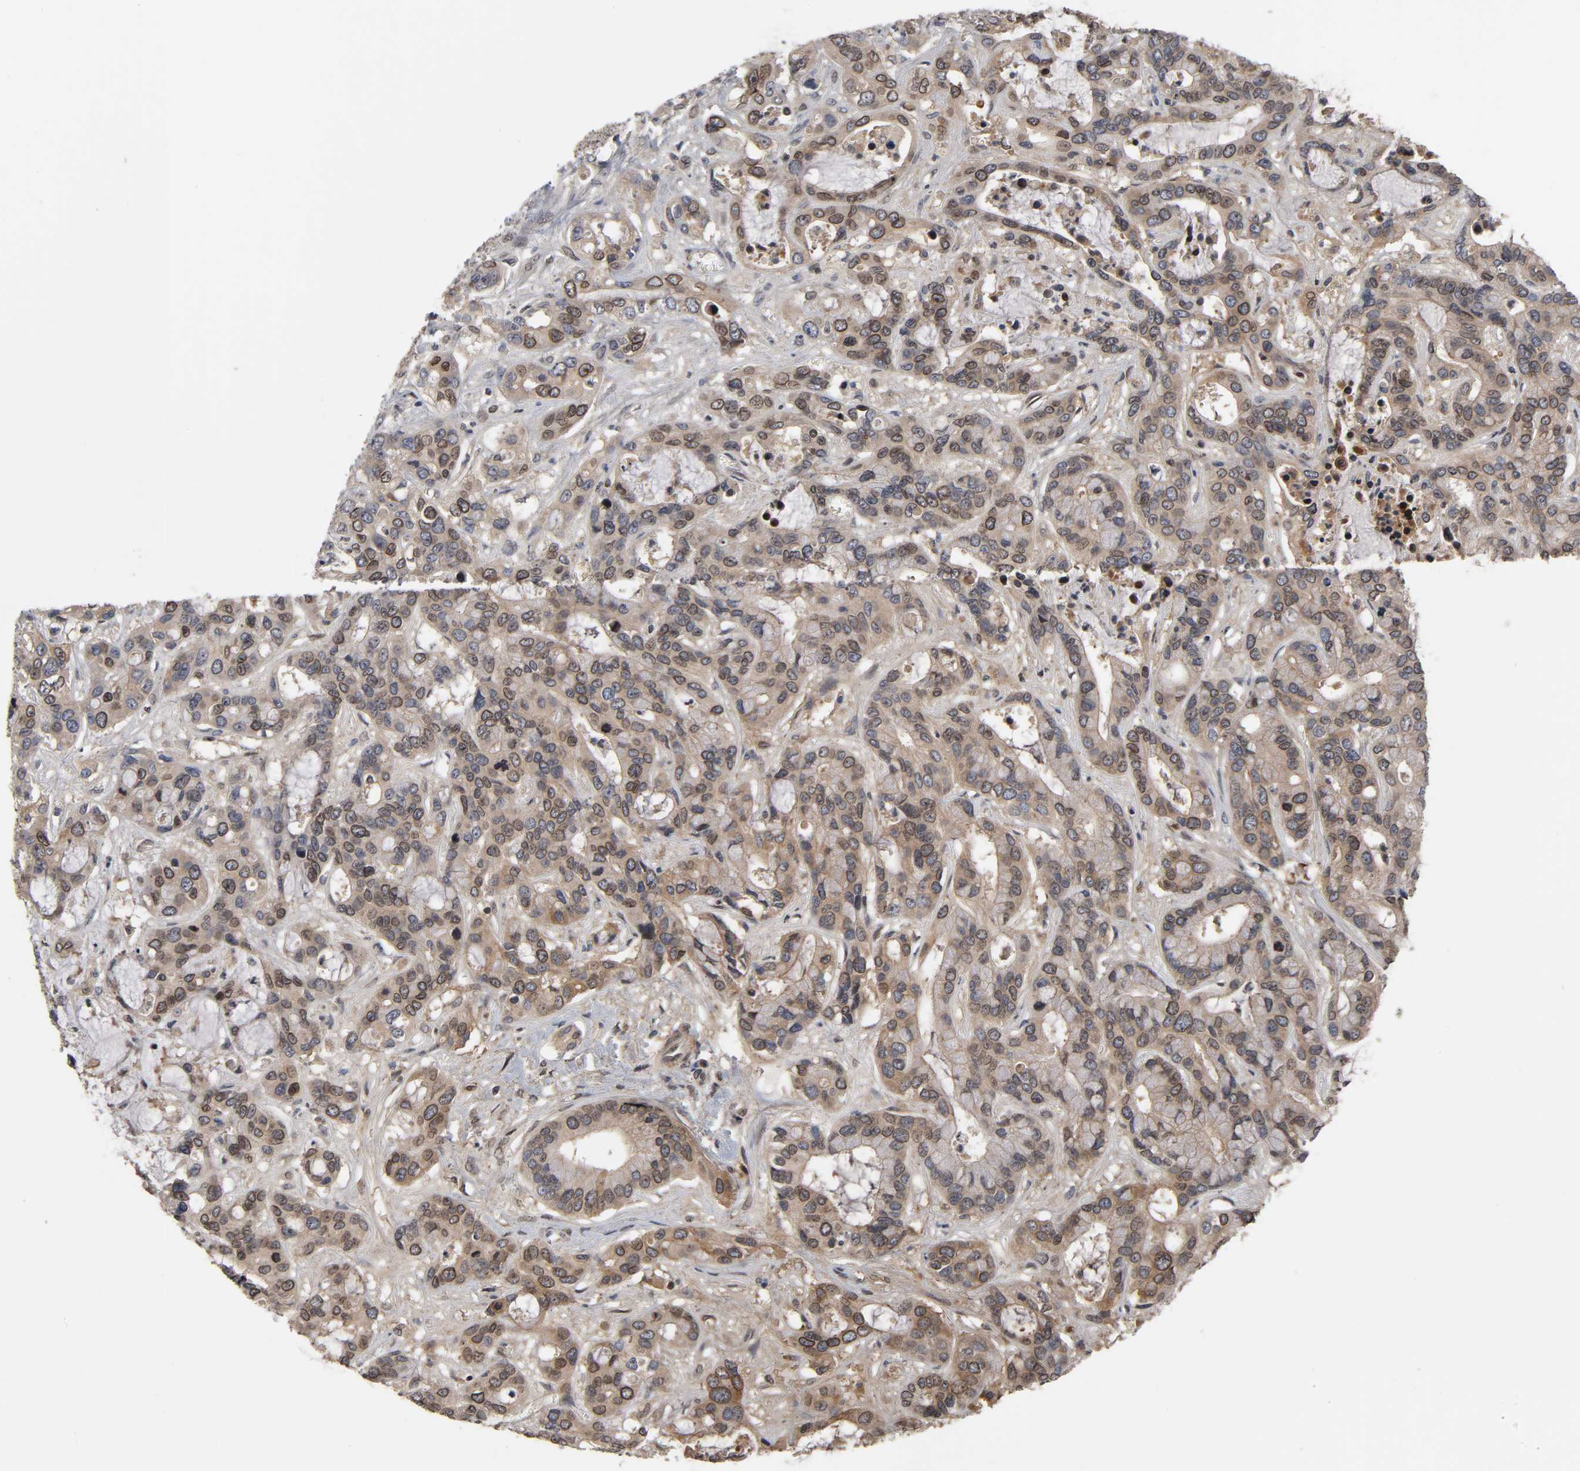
{"staining": {"intensity": "strong", "quantity": ">75%", "location": "cytoplasmic/membranous,nuclear"}, "tissue": "liver cancer", "cell_type": "Tumor cells", "image_type": "cancer", "snomed": [{"axis": "morphology", "description": "Cholangiocarcinoma"}, {"axis": "topography", "description": "Liver"}], "caption": "The histopathology image exhibits staining of cholangiocarcinoma (liver), revealing strong cytoplasmic/membranous and nuclear protein staining (brown color) within tumor cells.", "gene": "CPN2", "patient": {"sex": "female", "age": 65}}